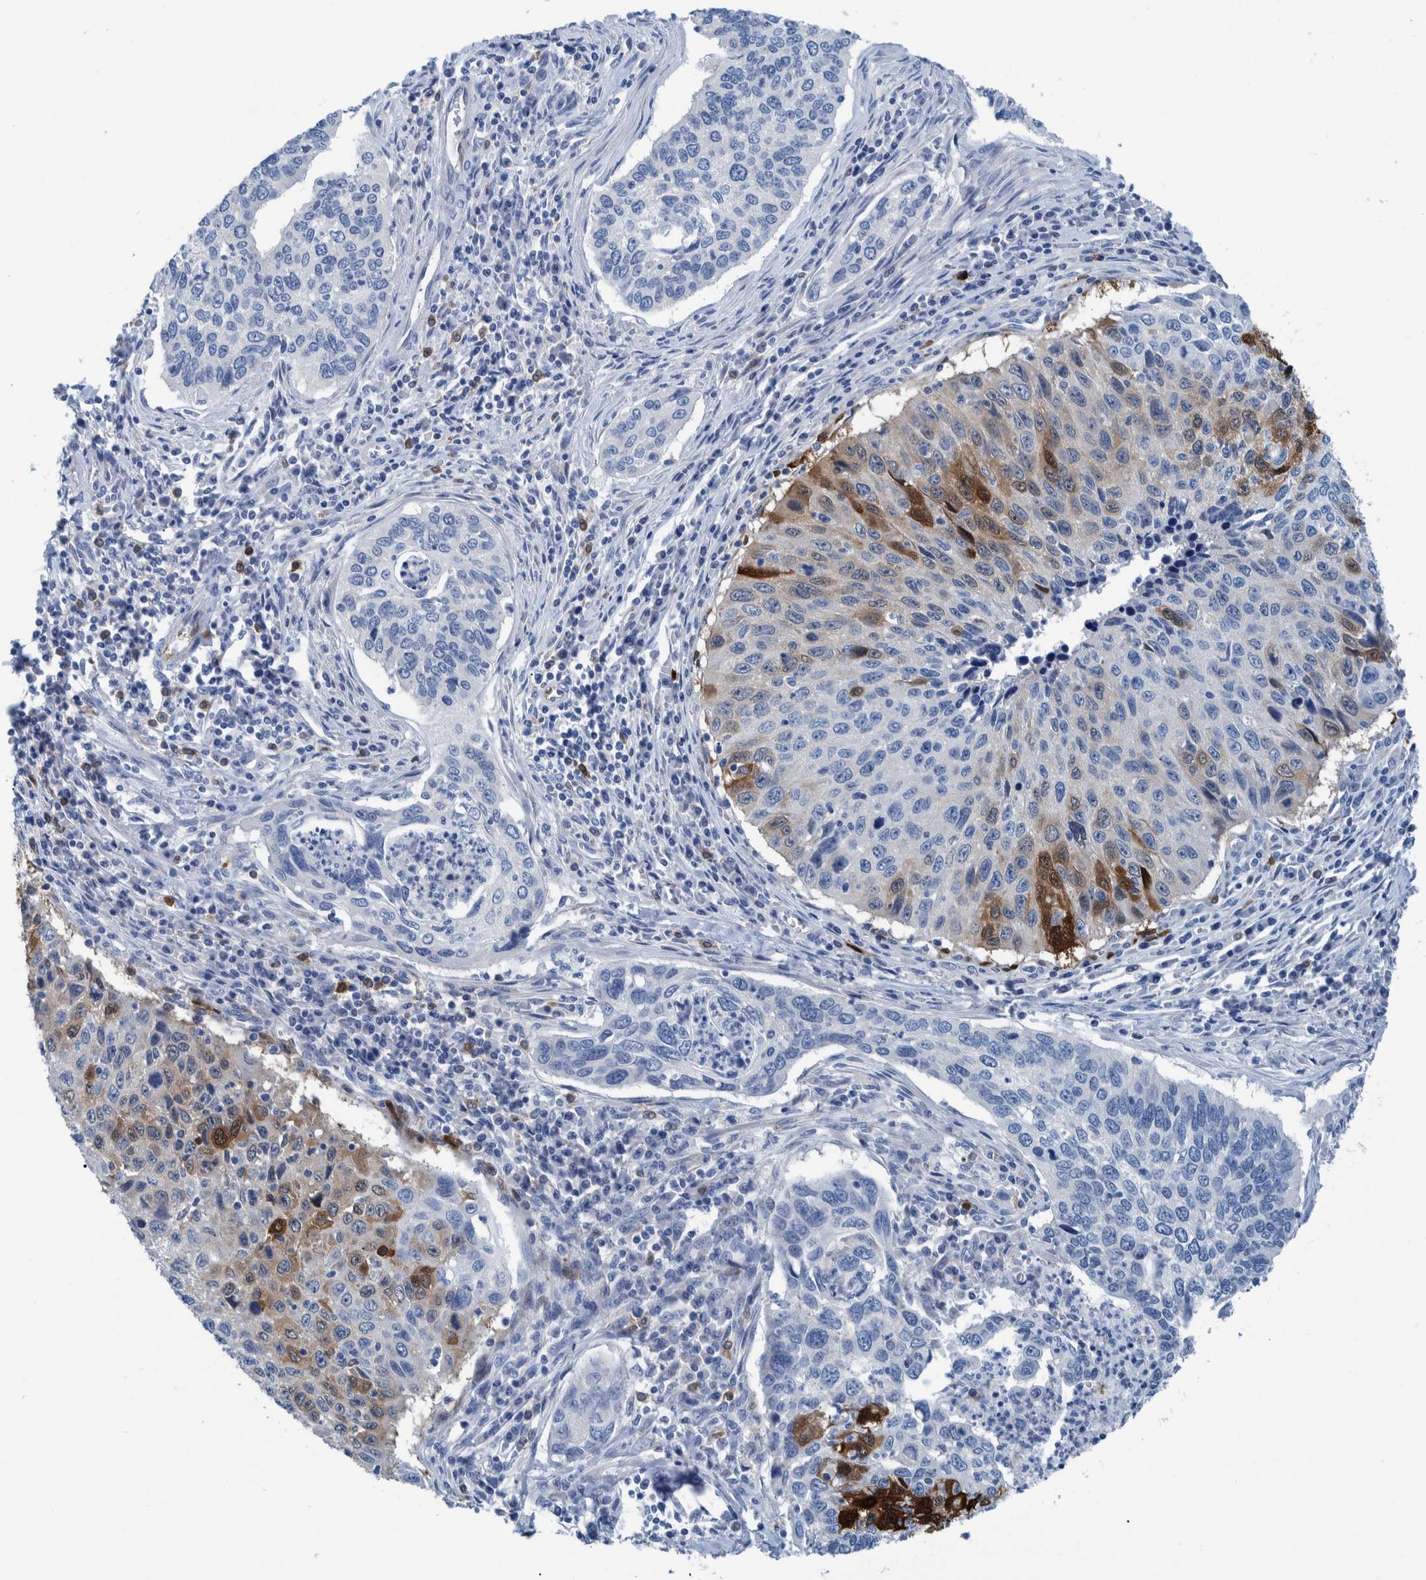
{"staining": {"intensity": "strong", "quantity": "<25%", "location": "cytoplasmic/membranous,nuclear"}, "tissue": "cervical cancer", "cell_type": "Tumor cells", "image_type": "cancer", "snomed": [{"axis": "morphology", "description": "Squamous cell carcinoma, NOS"}, {"axis": "topography", "description": "Cervix"}], "caption": "Immunohistochemical staining of squamous cell carcinoma (cervical) displays medium levels of strong cytoplasmic/membranous and nuclear protein staining in about <25% of tumor cells.", "gene": "IDO1", "patient": {"sex": "female", "age": 53}}